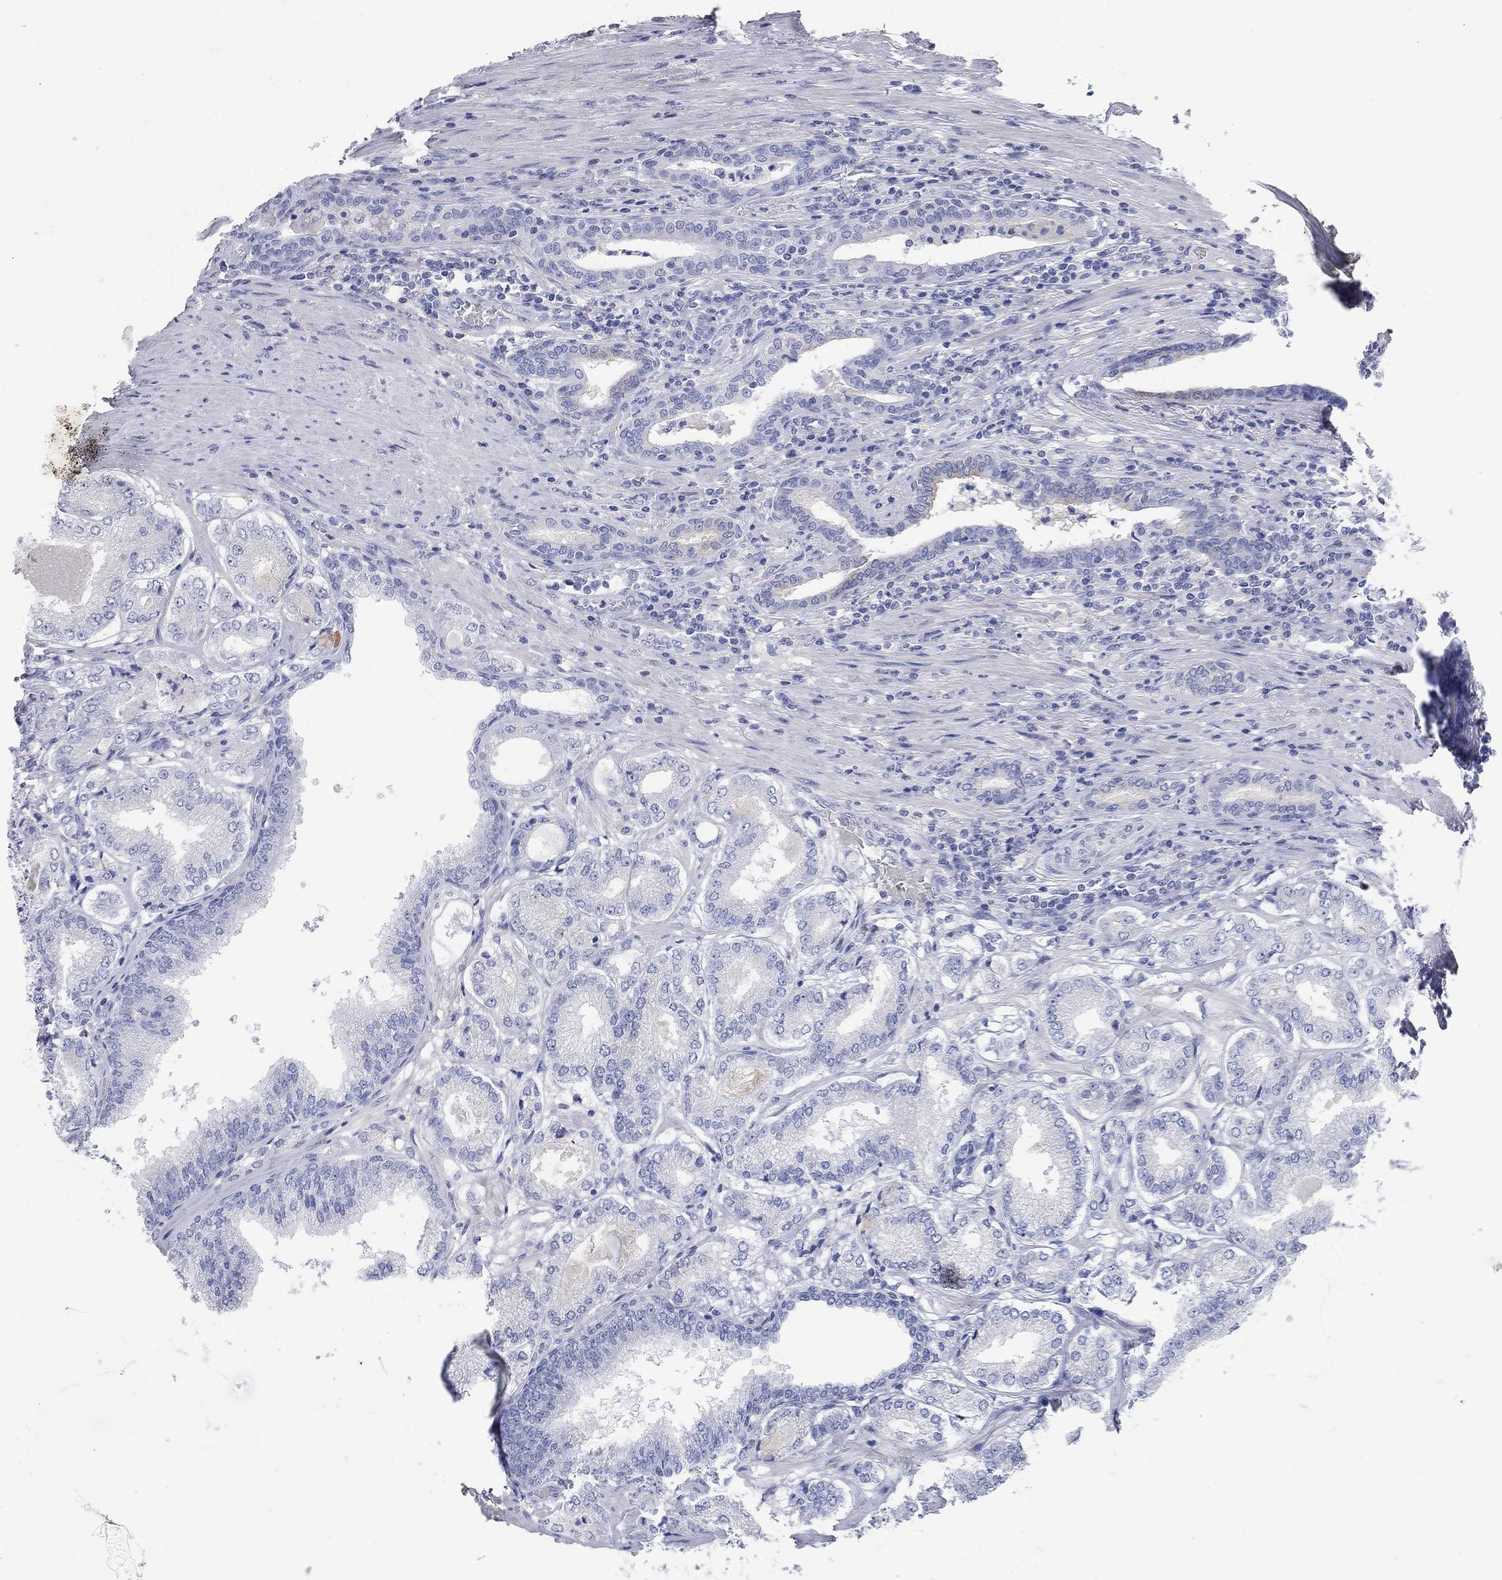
{"staining": {"intensity": "negative", "quantity": "none", "location": "none"}, "tissue": "prostate cancer", "cell_type": "Tumor cells", "image_type": "cancer", "snomed": [{"axis": "morphology", "description": "Adenocarcinoma, NOS"}, {"axis": "topography", "description": "Prostate"}], "caption": "Tumor cells are negative for brown protein staining in prostate adenocarcinoma.", "gene": "AOX1", "patient": {"sex": "male", "age": 65}}